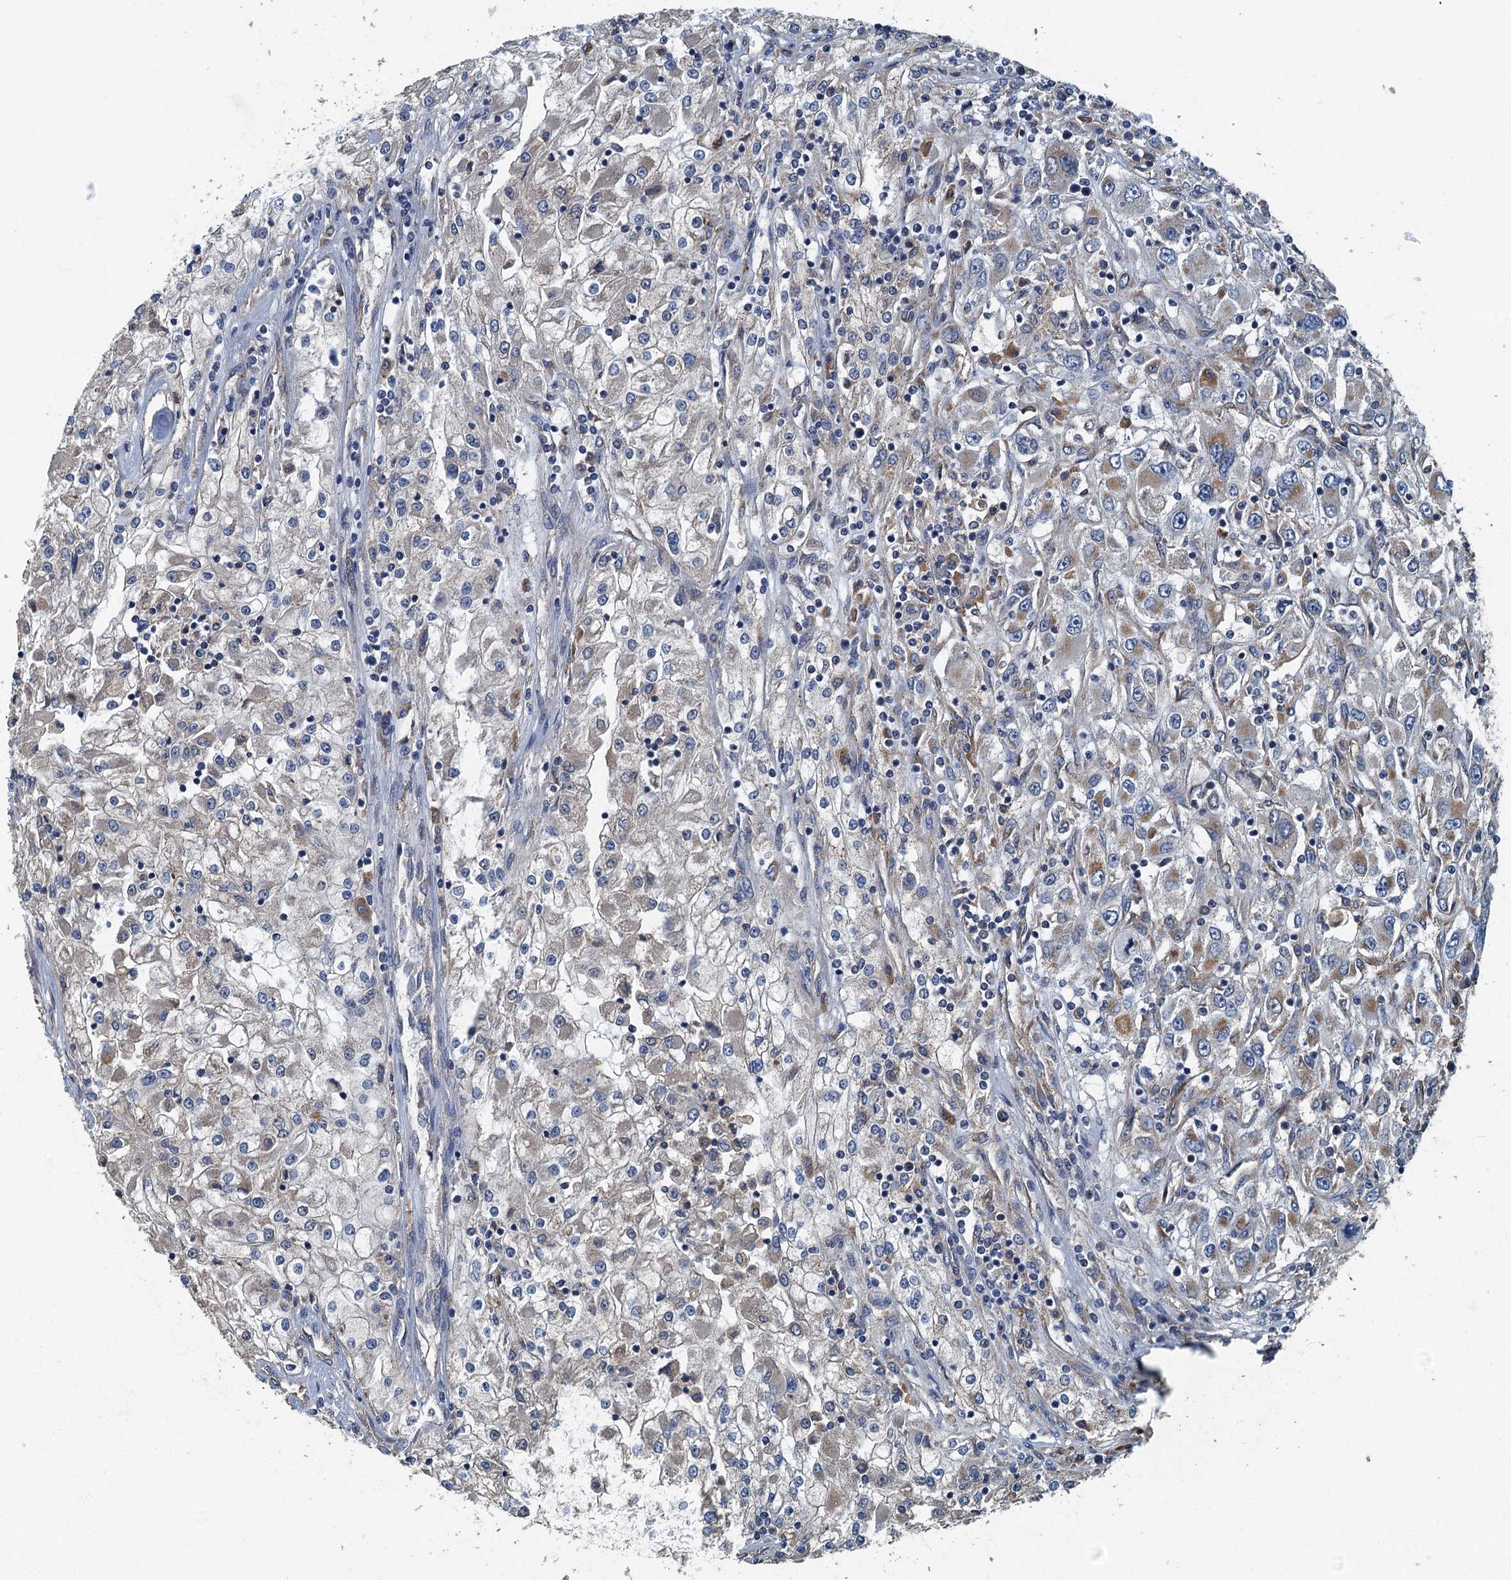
{"staining": {"intensity": "weak", "quantity": "<25%", "location": "cytoplasmic/membranous"}, "tissue": "renal cancer", "cell_type": "Tumor cells", "image_type": "cancer", "snomed": [{"axis": "morphology", "description": "Adenocarcinoma, NOS"}, {"axis": "topography", "description": "Kidney"}], "caption": "Renal cancer was stained to show a protein in brown. There is no significant positivity in tumor cells.", "gene": "DDX49", "patient": {"sex": "female", "age": 52}}